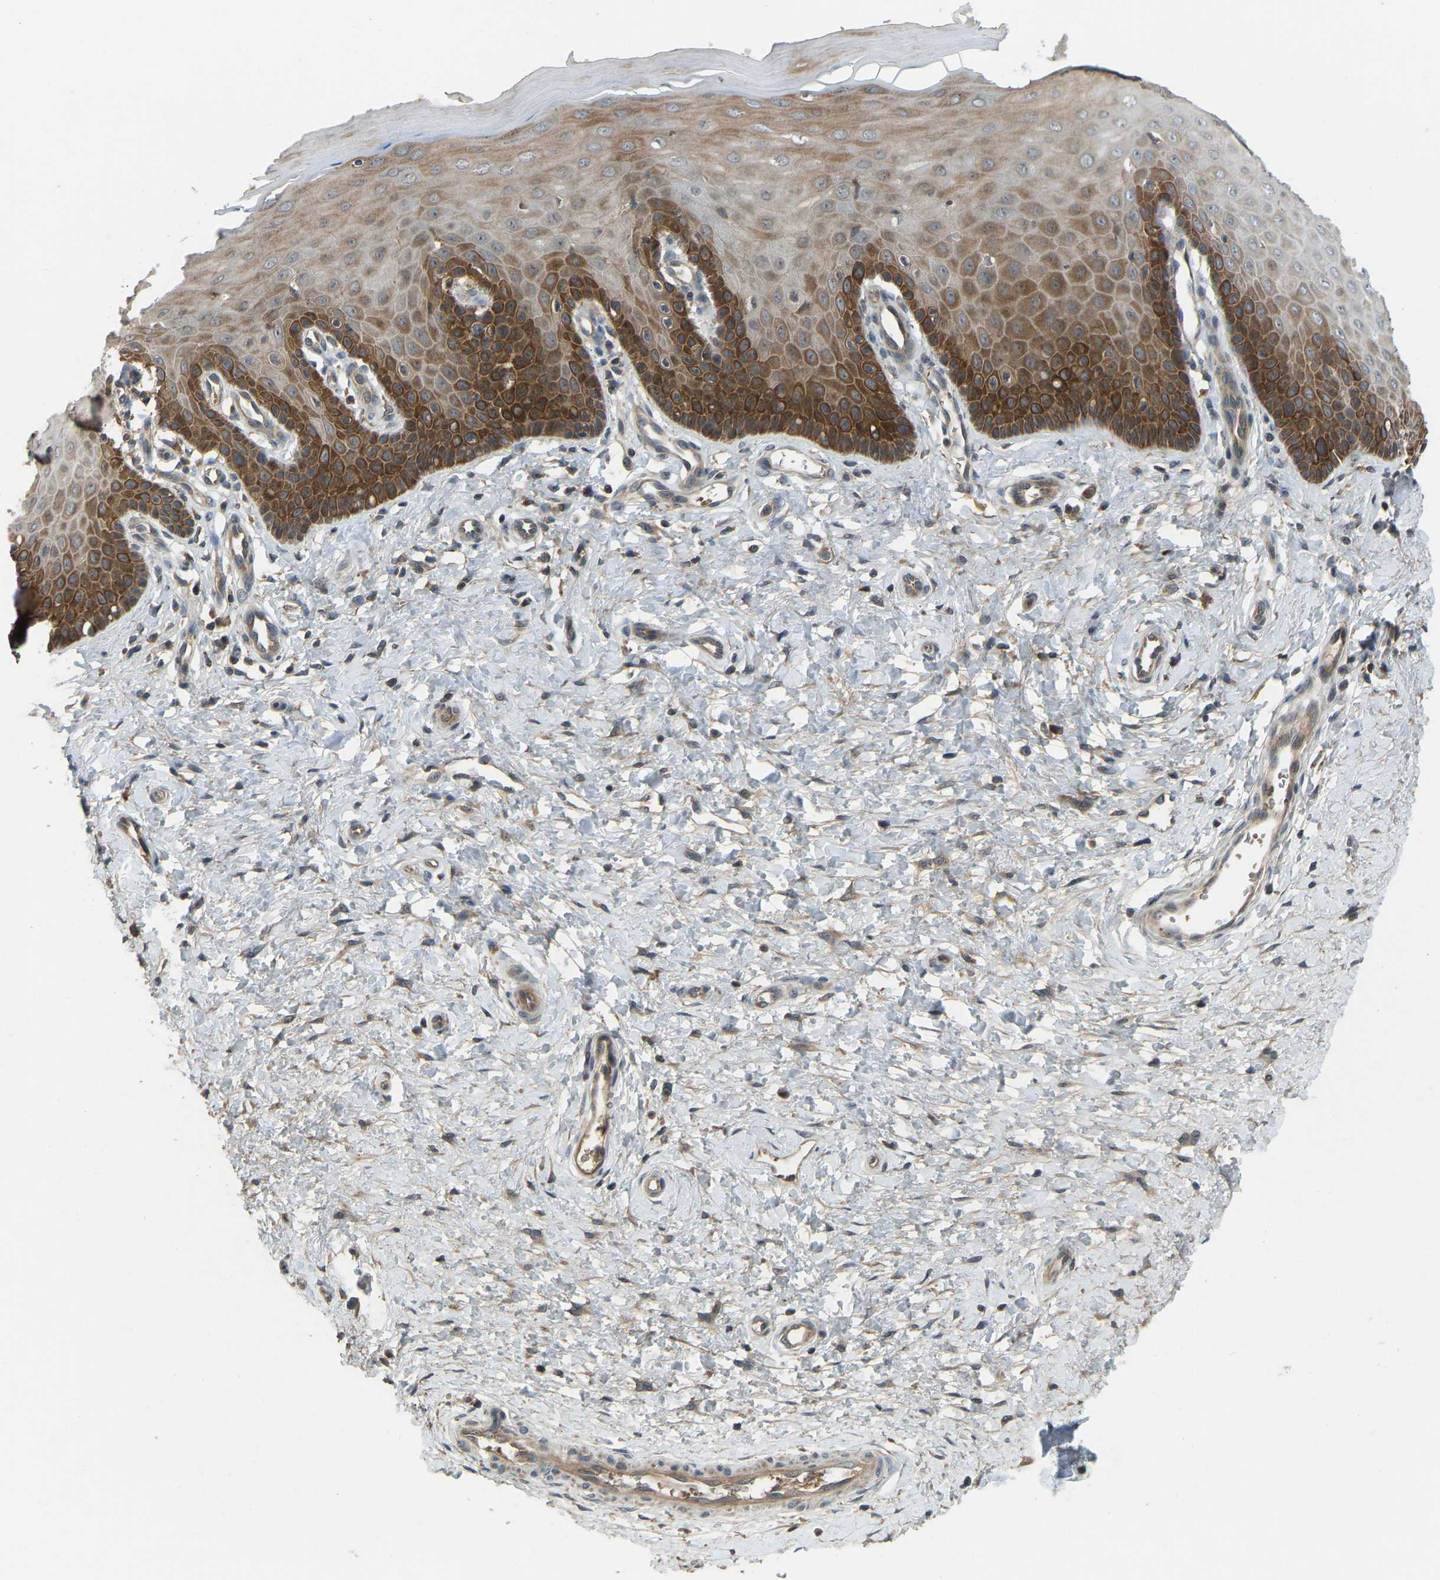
{"staining": {"intensity": "moderate", "quantity": ">75%", "location": "cytoplasmic/membranous"}, "tissue": "cervix", "cell_type": "Glandular cells", "image_type": "normal", "snomed": [{"axis": "morphology", "description": "Normal tissue, NOS"}, {"axis": "topography", "description": "Cervix"}], "caption": "Immunohistochemistry (DAB (3,3'-diaminobenzidine)) staining of unremarkable human cervix exhibits moderate cytoplasmic/membranous protein staining in approximately >75% of glandular cells.", "gene": "ZNF71", "patient": {"sex": "female", "age": 55}}